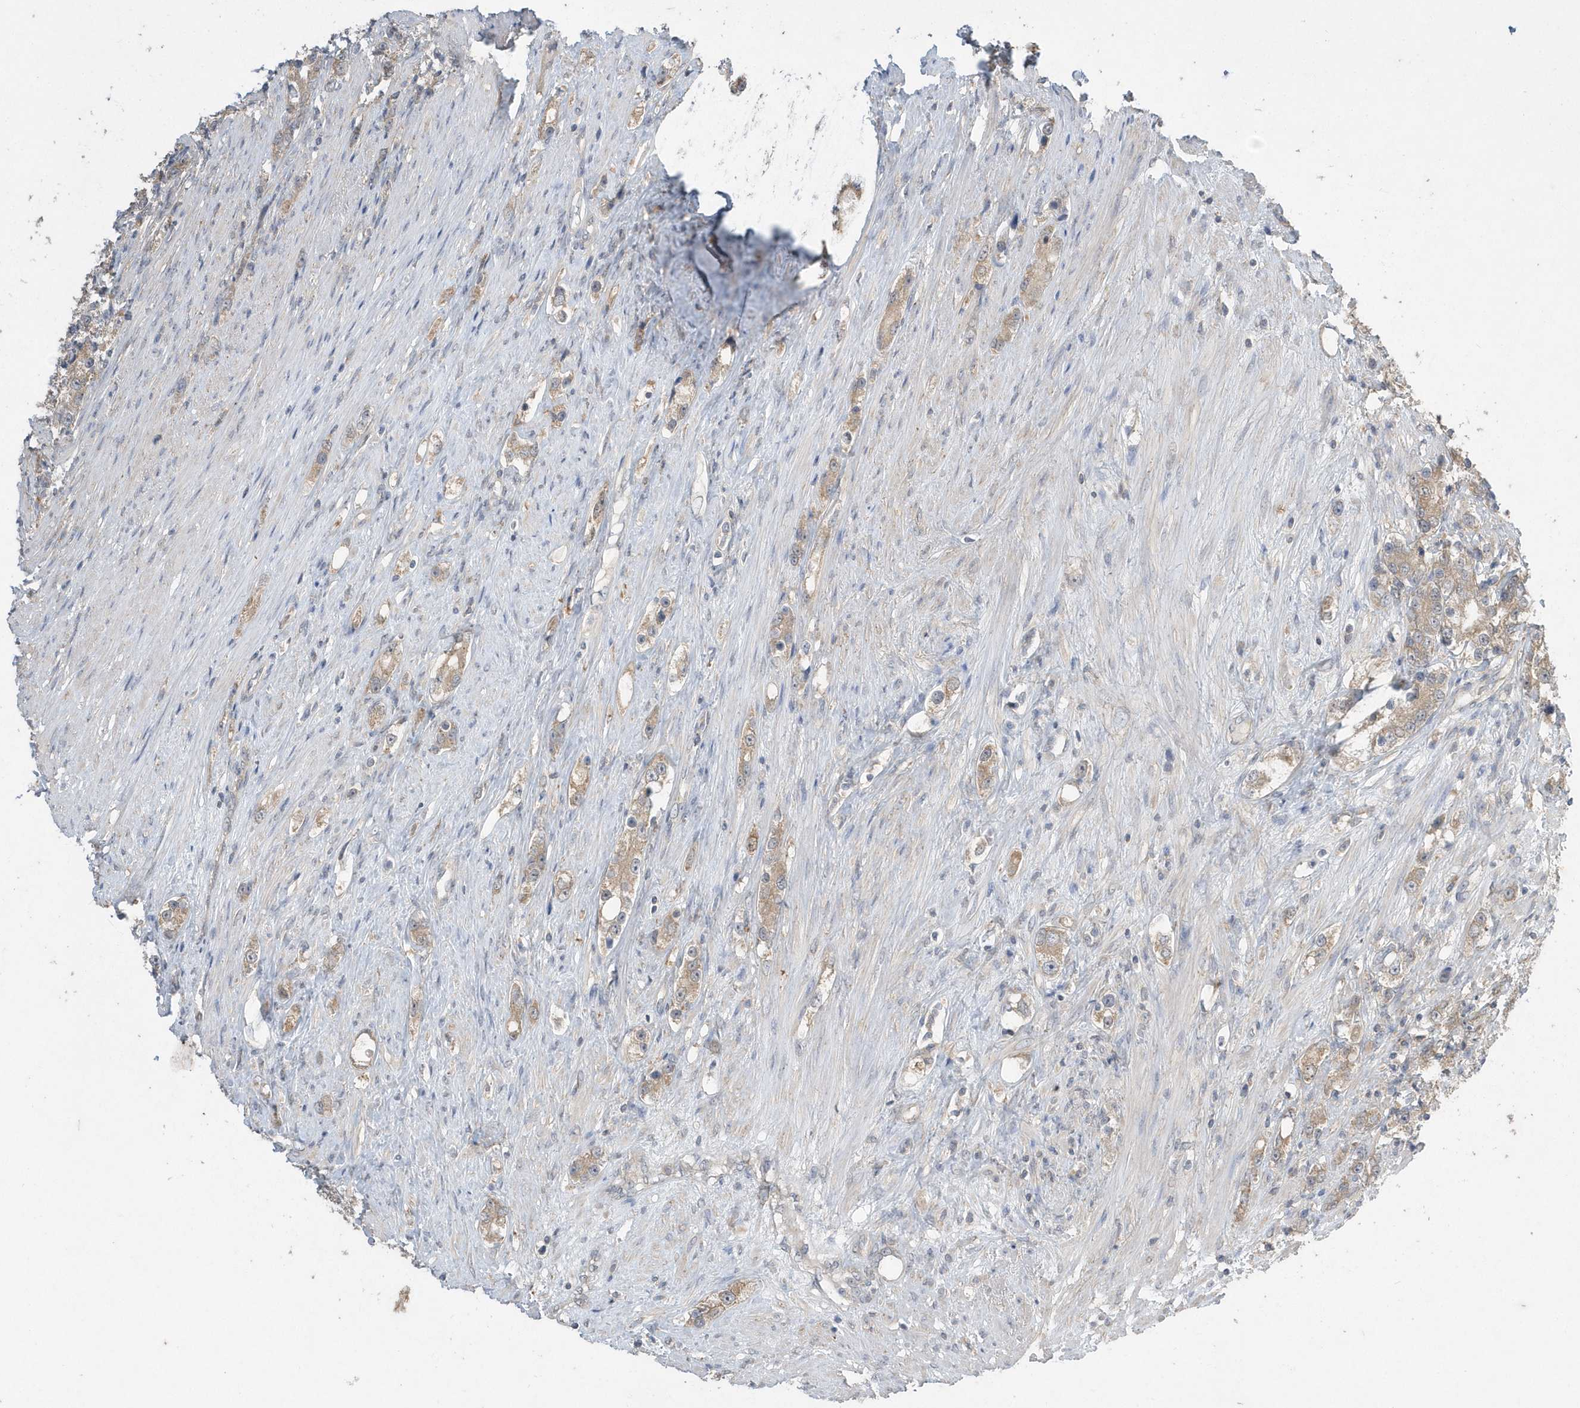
{"staining": {"intensity": "moderate", "quantity": ">75%", "location": "cytoplasmic/membranous"}, "tissue": "prostate cancer", "cell_type": "Tumor cells", "image_type": "cancer", "snomed": [{"axis": "morphology", "description": "Adenocarcinoma, High grade"}, {"axis": "topography", "description": "Prostate"}], "caption": "Immunohistochemical staining of human adenocarcinoma (high-grade) (prostate) demonstrates medium levels of moderate cytoplasmic/membranous positivity in approximately >75% of tumor cells. (IHC, brightfield microscopy, high magnification).", "gene": "AKR7A2", "patient": {"sex": "male", "age": 63}}